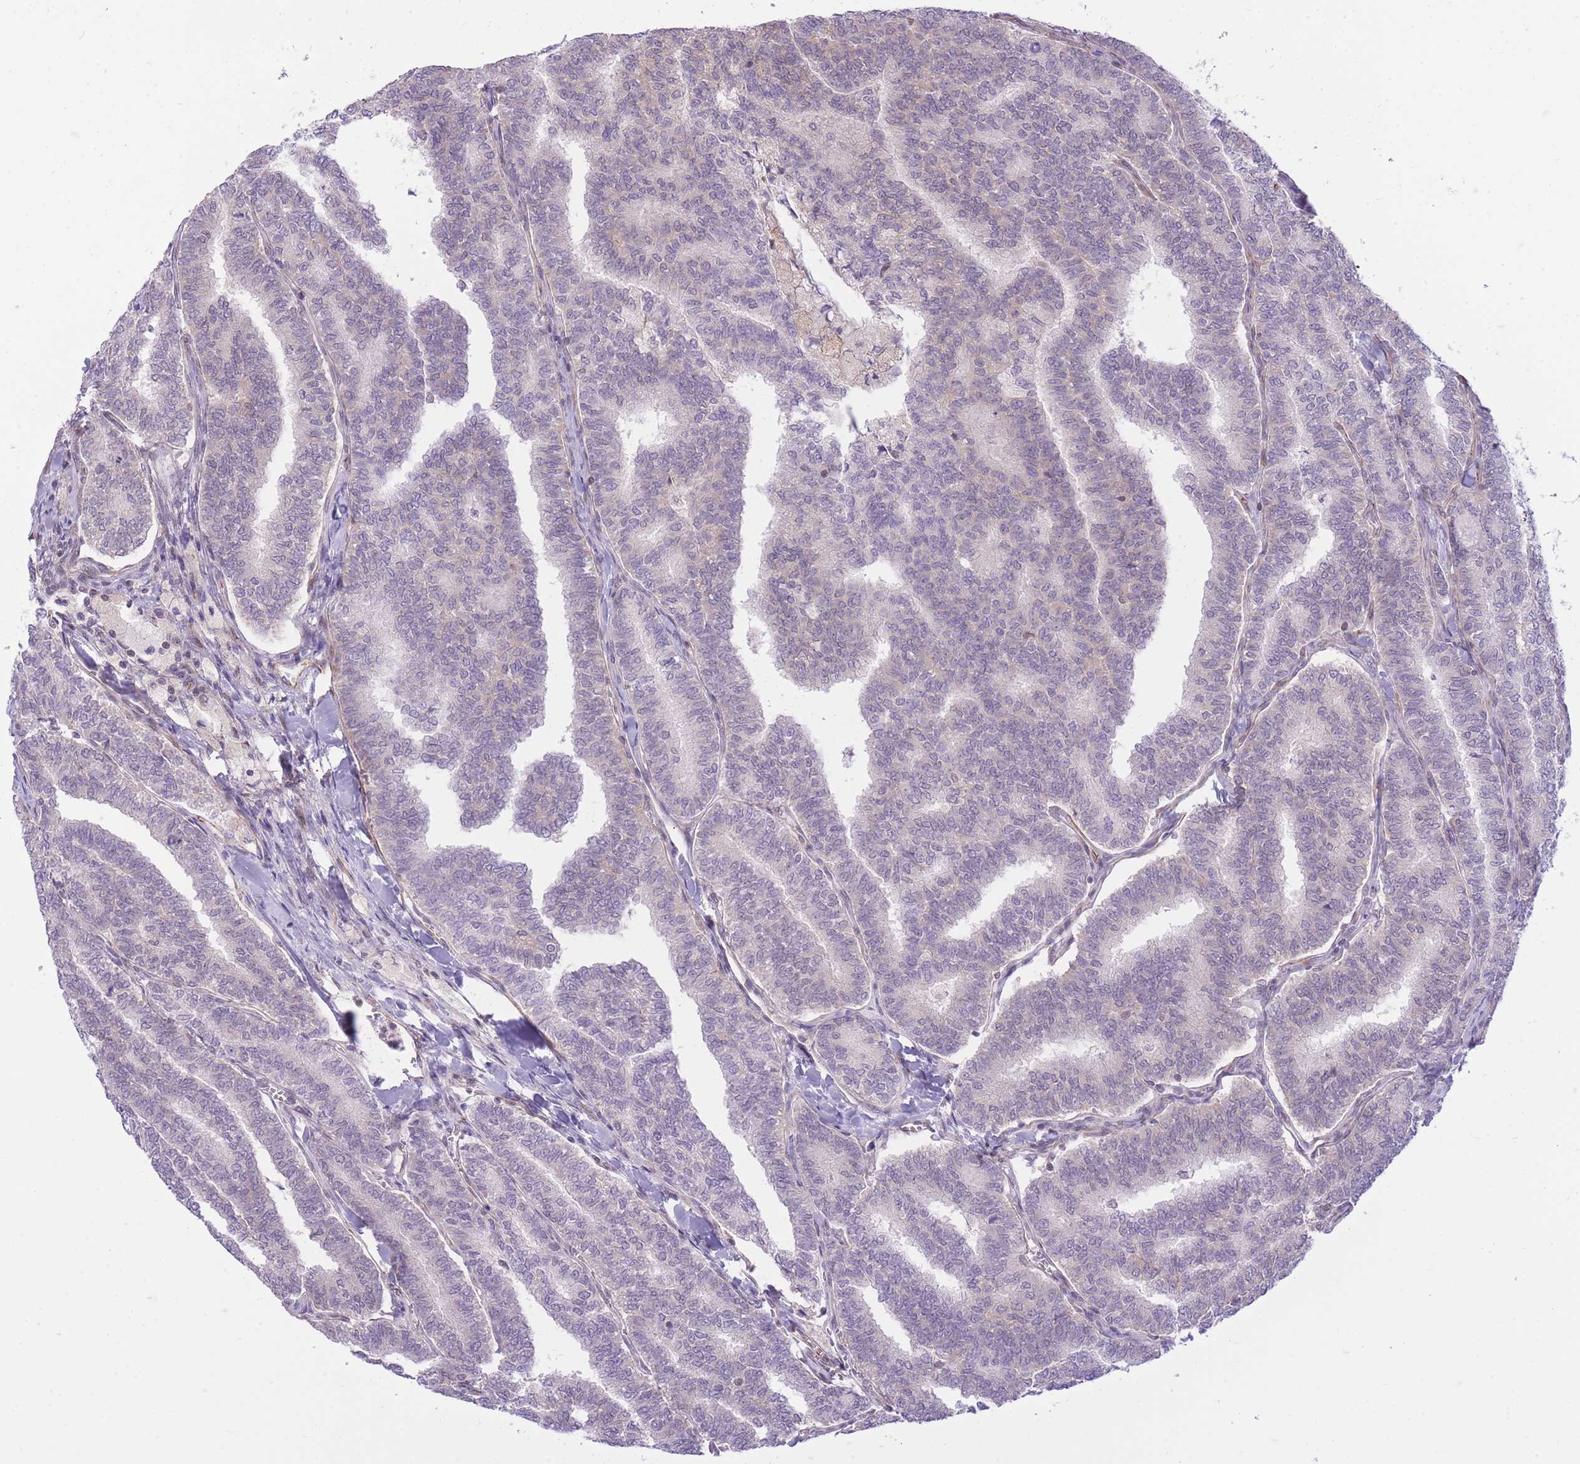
{"staining": {"intensity": "negative", "quantity": "none", "location": "none"}, "tissue": "thyroid cancer", "cell_type": "Tumor cells", "image_type": "cancer", "snomed": [{"axis": "morphology", "description": "Papillary adenocarcinoma, NOS"}, {"axis": "topography", "description": "Thyroid gland"}], "caption": "The photomicrograph demonstrates no staining of tumor cells in thyroid papillary adenocarcinoma.", "gene": "ELL", "patient": {"sex": "female", "age": 35}}